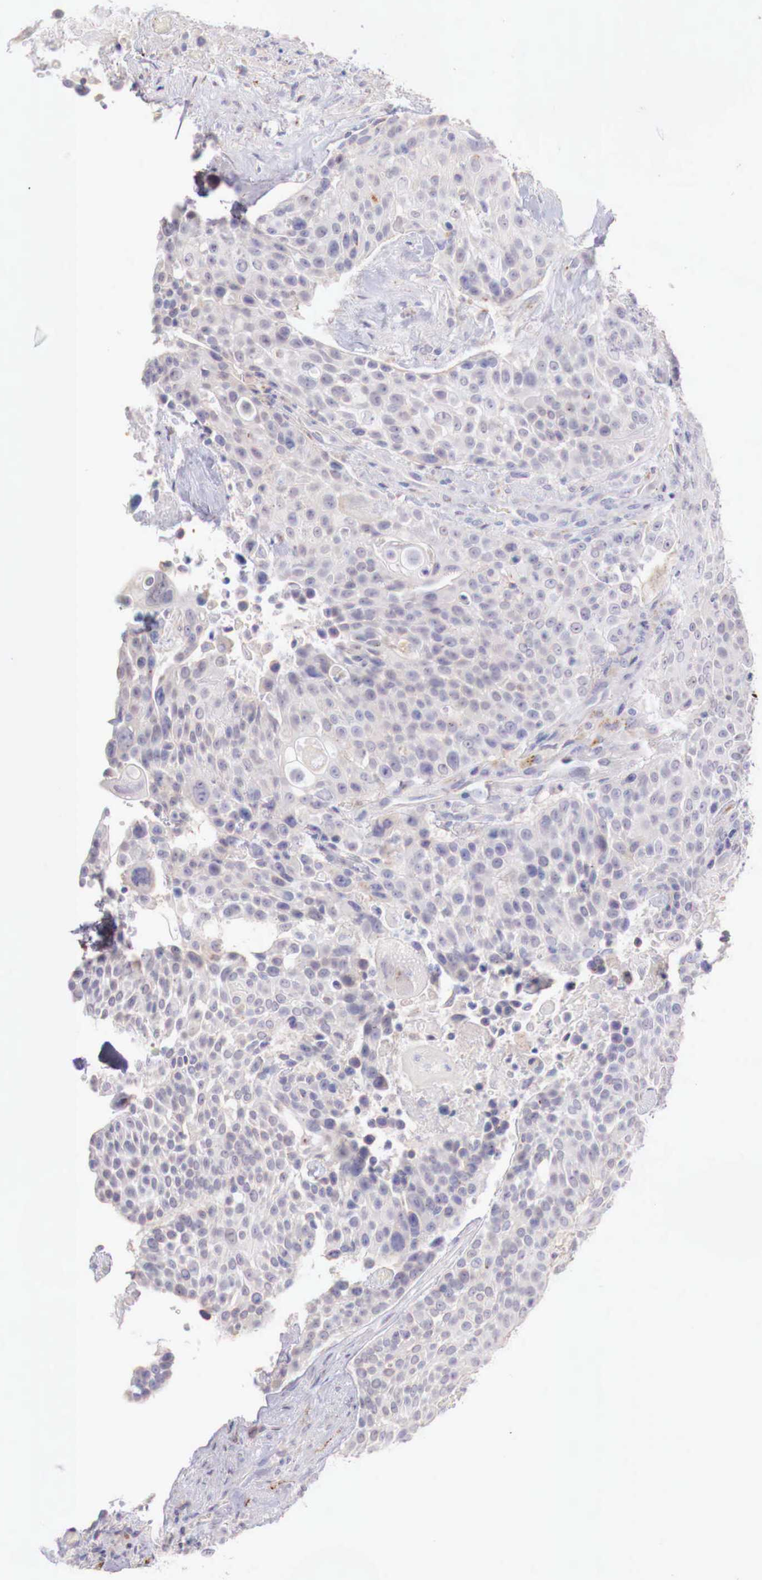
{"staining": {"intensity": "weak", "quantity": "<25%", "location": "cytoplasmic/membranous"}, "tissue": "urothelial cancer", "cell_type": "Tumor cells", "image_type": "cancer", "snomed": [{"axis": "morphology", "description": "Urothelial carcinoma, High grade"}, {"axis": "topography", "description": "Urinary bladder"}], "caption": "Immunohistochemical staining of urothelial cancer reveals no significant staining in tumor cells.", "gene": "XPNPEP2", "patient": {"sex": "male", "age": 74}}